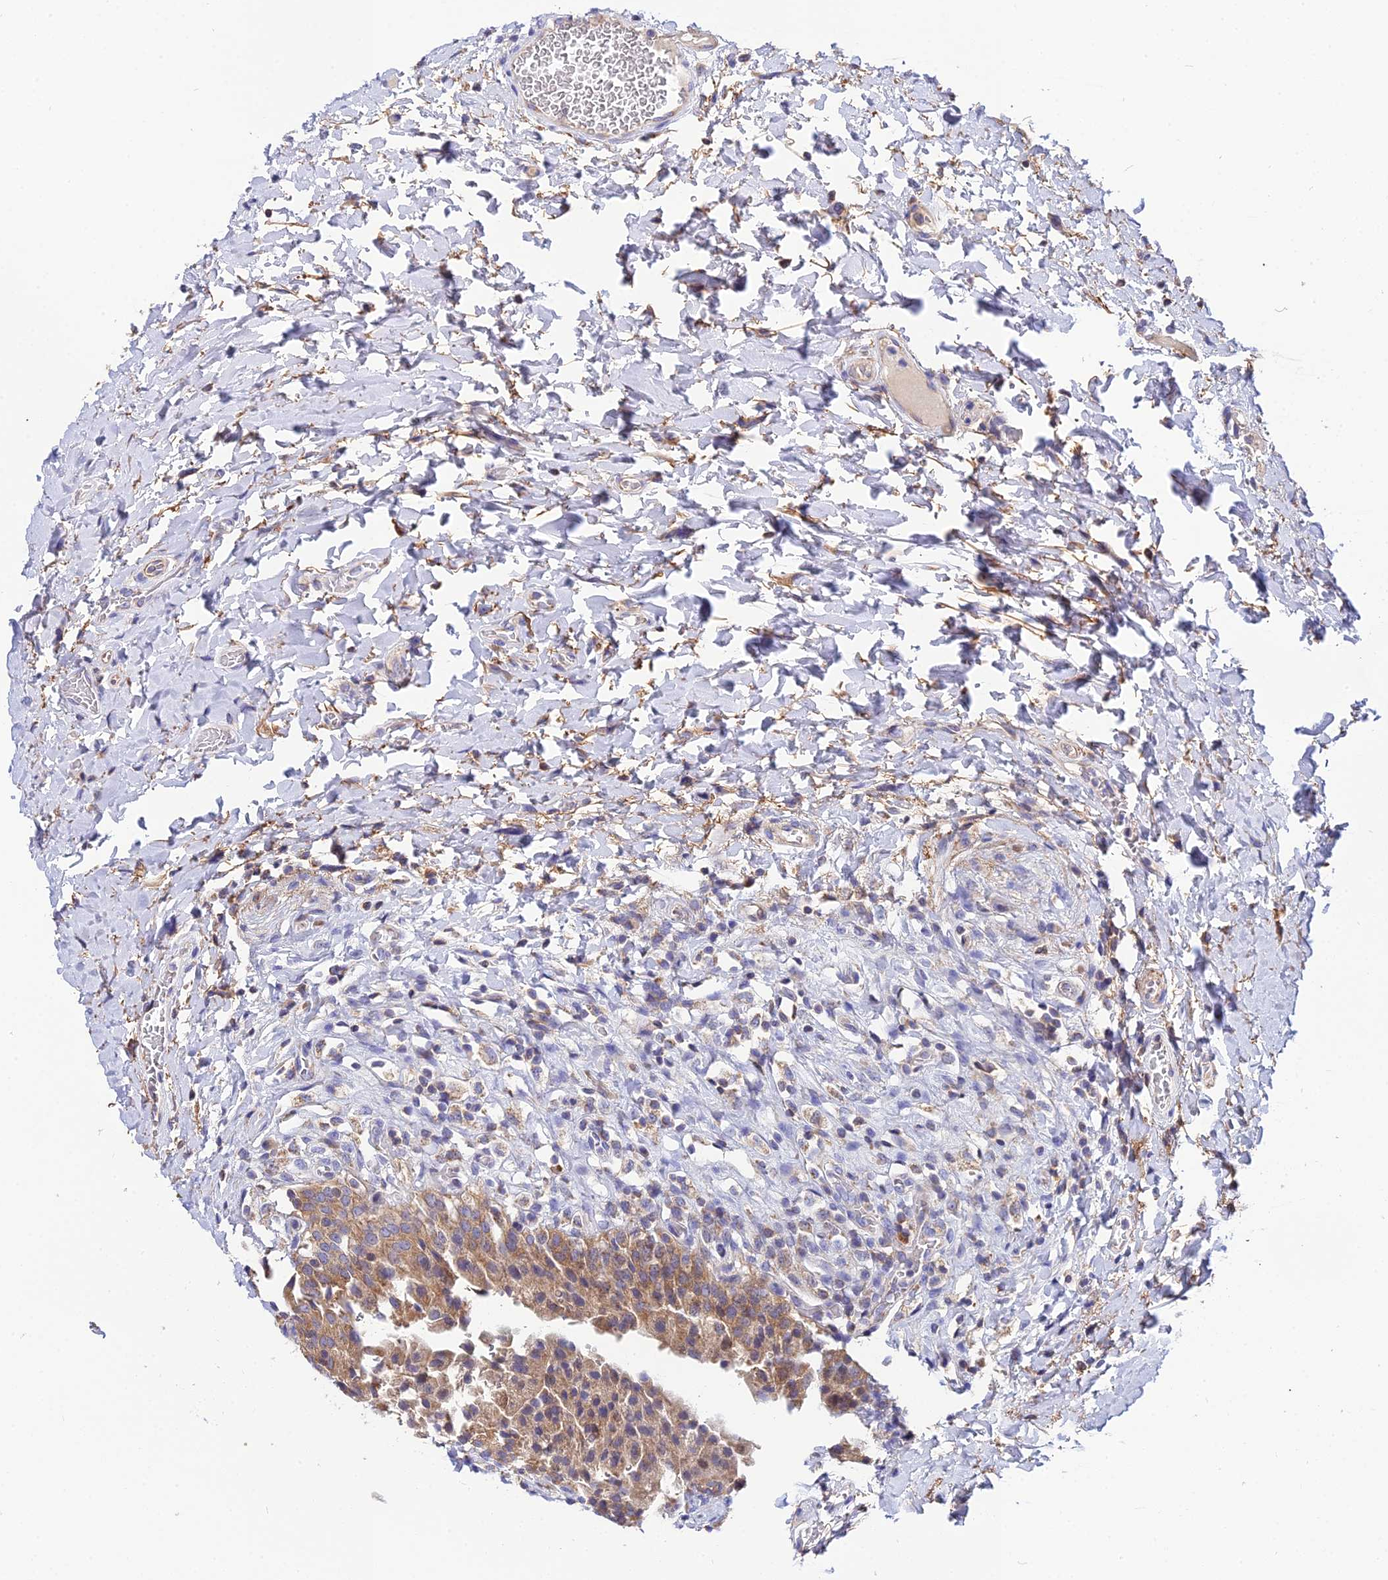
{"staining": {"intensity": "moderate", "quantity": ">75%", "location": "cytoplasmic/membranous"}, "tissue": "urinary bladder", "cell_type": "Urothelial cells", "image_type": "normal", "snomed": [{"axis": "morphology", "description": "Normal tissue, NOS"}, {"axis": "morphology", "description": "Inflammation, NOS"}, {"axis": "topography", "description": "Urinary bladder"}], "caption": "Brown immunohistochemical staining in normal human urinary bladder exhibits moderate cytoplasmic/membranous positivity in about >75% of urothelial cells. (DAB IHC, brown staining for protein, blue staining for nuclei).", "gene": "NIPSNAP3A", "patient": {"sex": "male", "age": 64}}